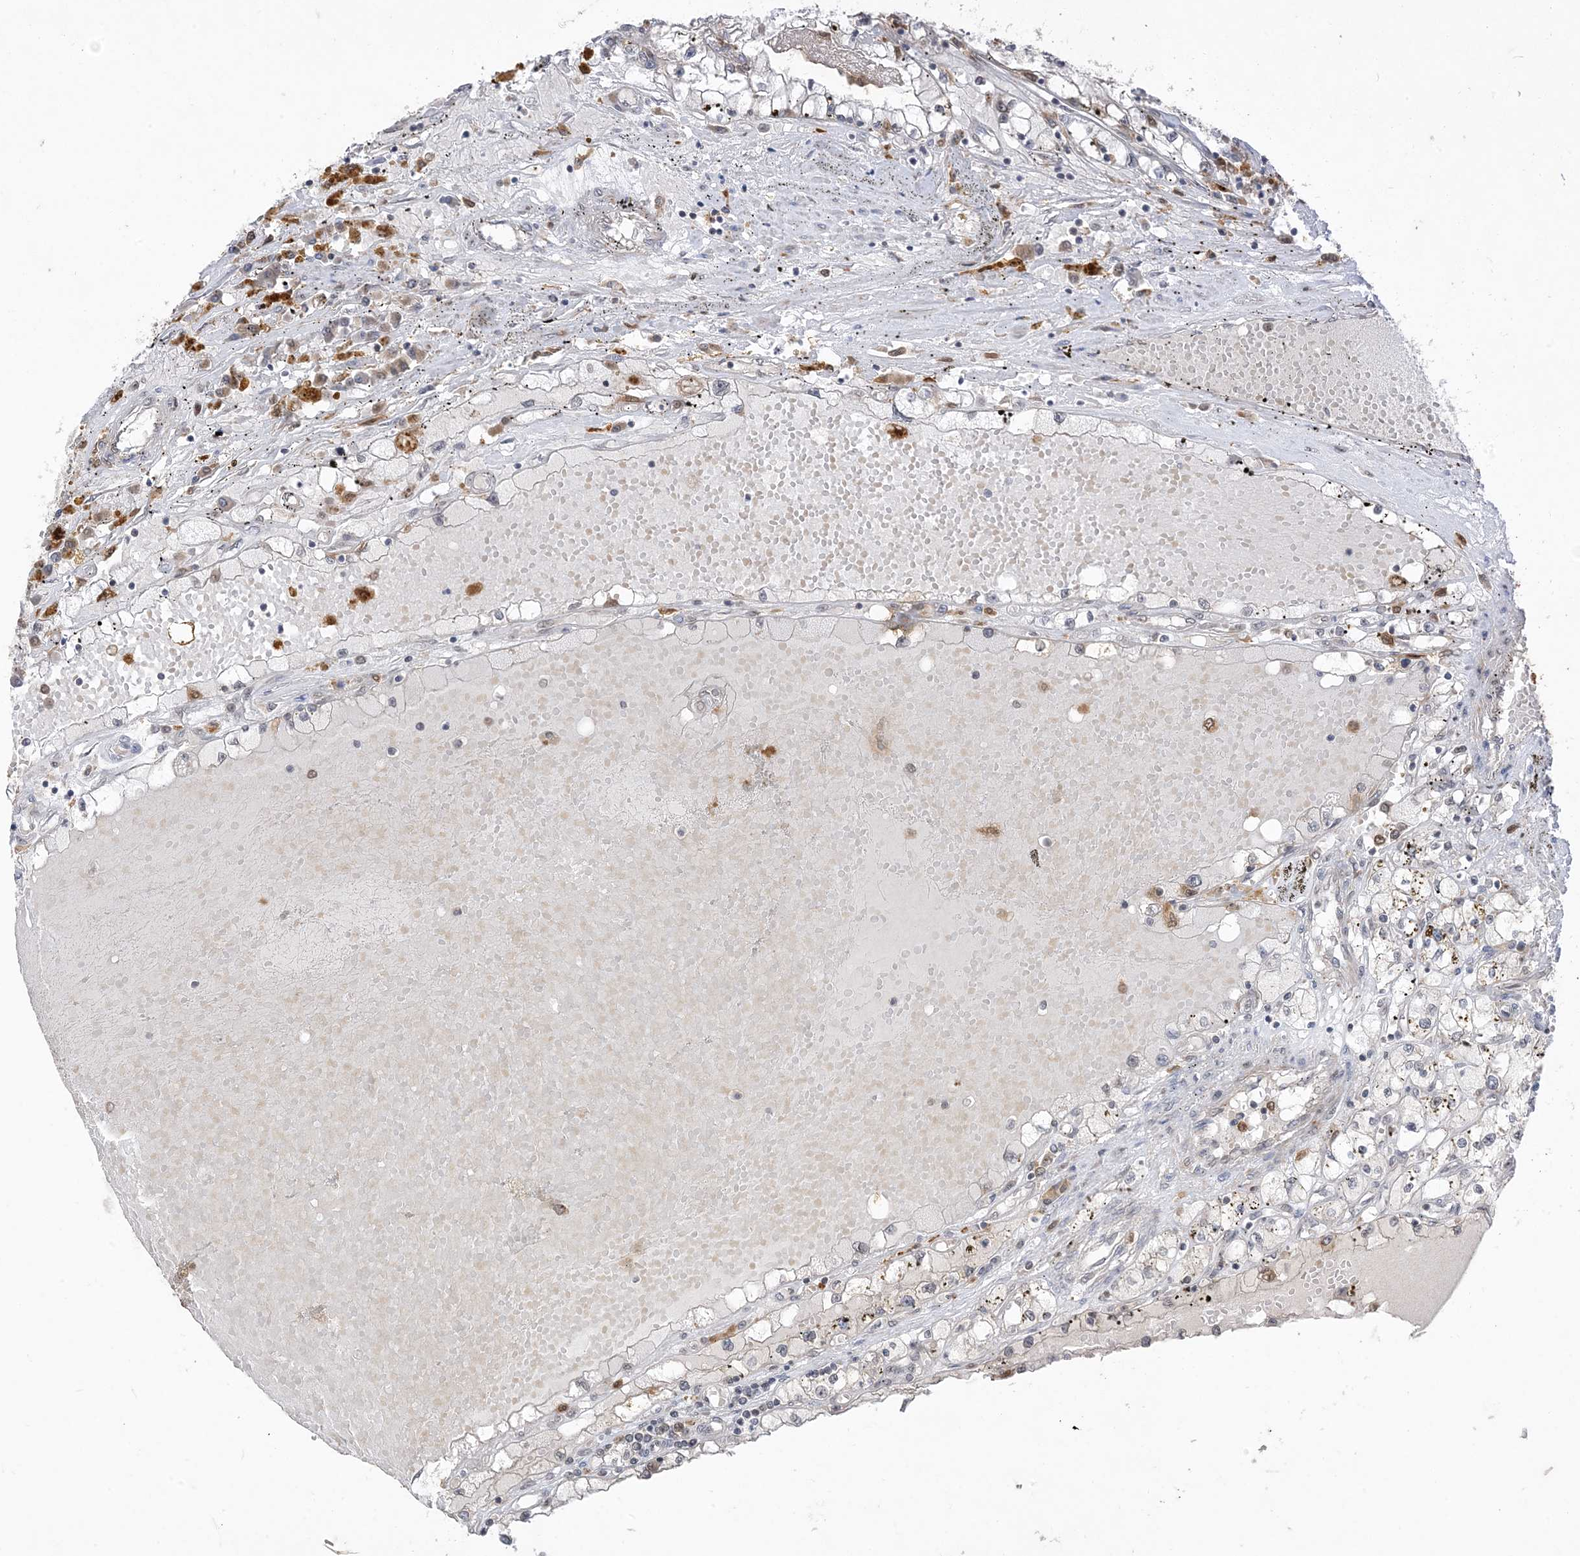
{"staining": {"intensity": "negative", "quantity": "none", "location": "none"}, "tissue": "renal cancer", "cell_type": "Tumor cells", "image_type": "cancer", "snomed": [{"axis": "morphology", "description": "Adenocarcinoma, NOS"}, {"axis": "topography", "description": "Kidney"}], "caption": "A high-resolution histopathology image shows IHC staining of renal adenocarcinoma, which displays no significant staining in tumor cells. Nuclei are stained in blue.", "gene": "NAGK", "patient": {"sex": "male", "age": 56}}